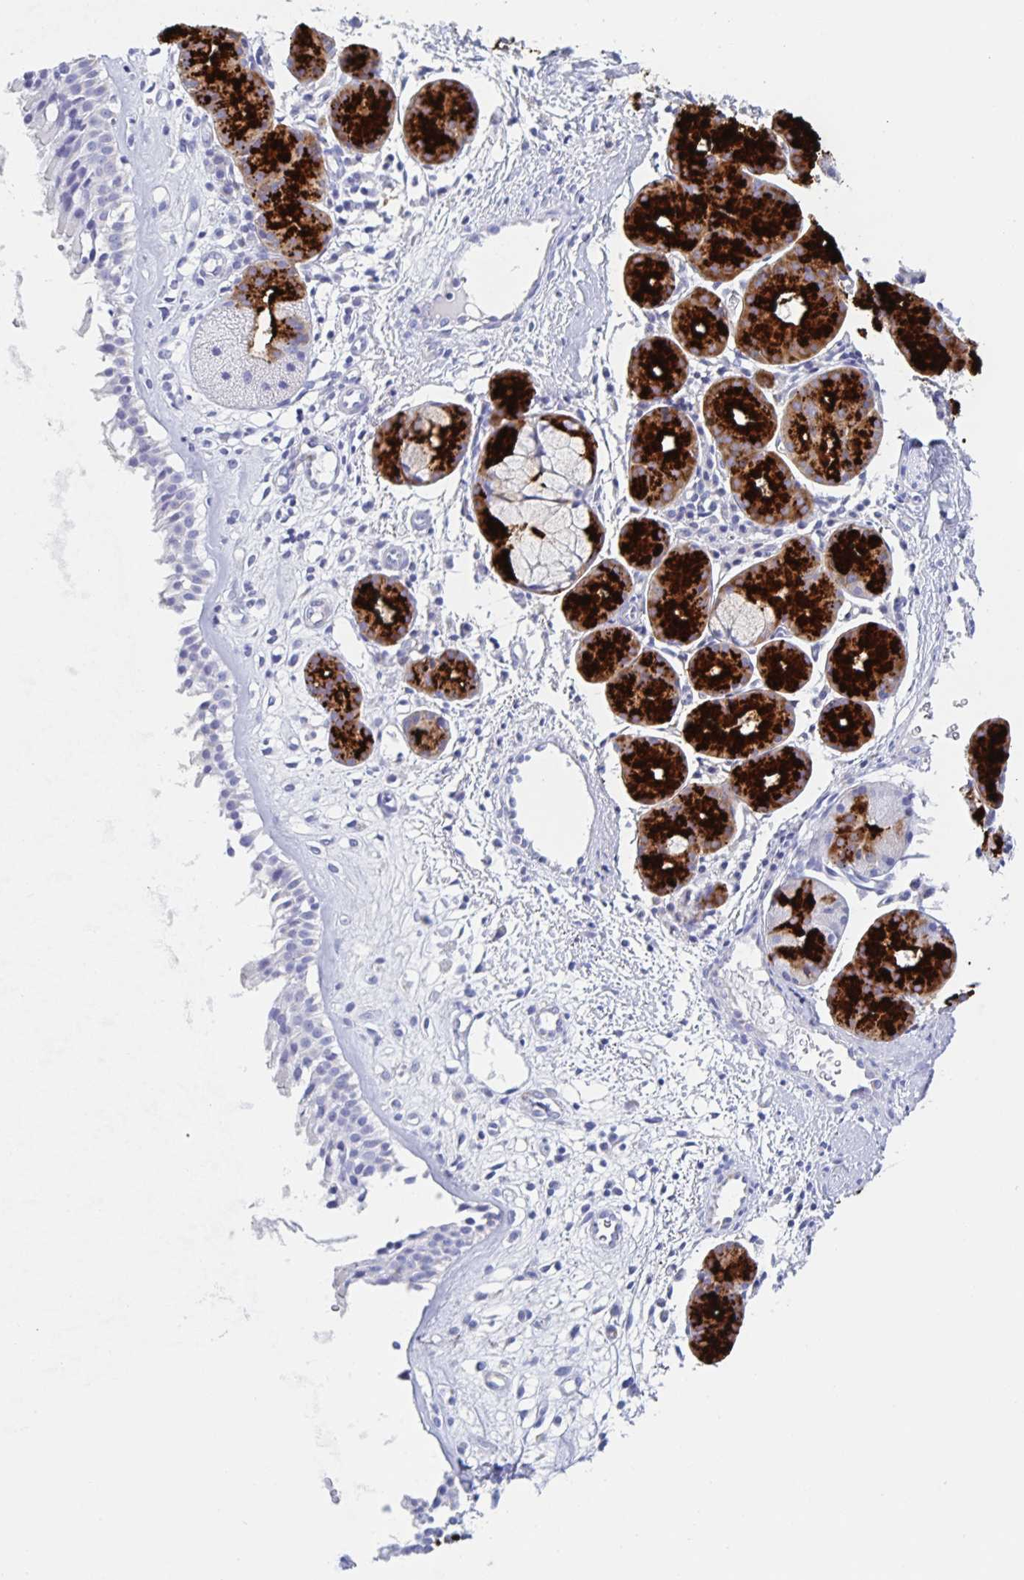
{"staining": {"intensity": "negative", "quantity": "none", "location": "none"}, "tissue": "nasopharynx", "cell_type": "Respiratory epithelial cells", "image_type": "normal", "snomed": [{"axis": "morphology", "description": "Normal tissue, NOS"}, {"axis": "topography", "description": "Nasopharynx"}], "caption": "This is a photomicrograph of immunohistochemistry staining of normal nasopharynx, which shows no positivity in respiratory epithelial cells.", "gene": "DMBT1", "patient": {"sex": "male", "age": 65}}